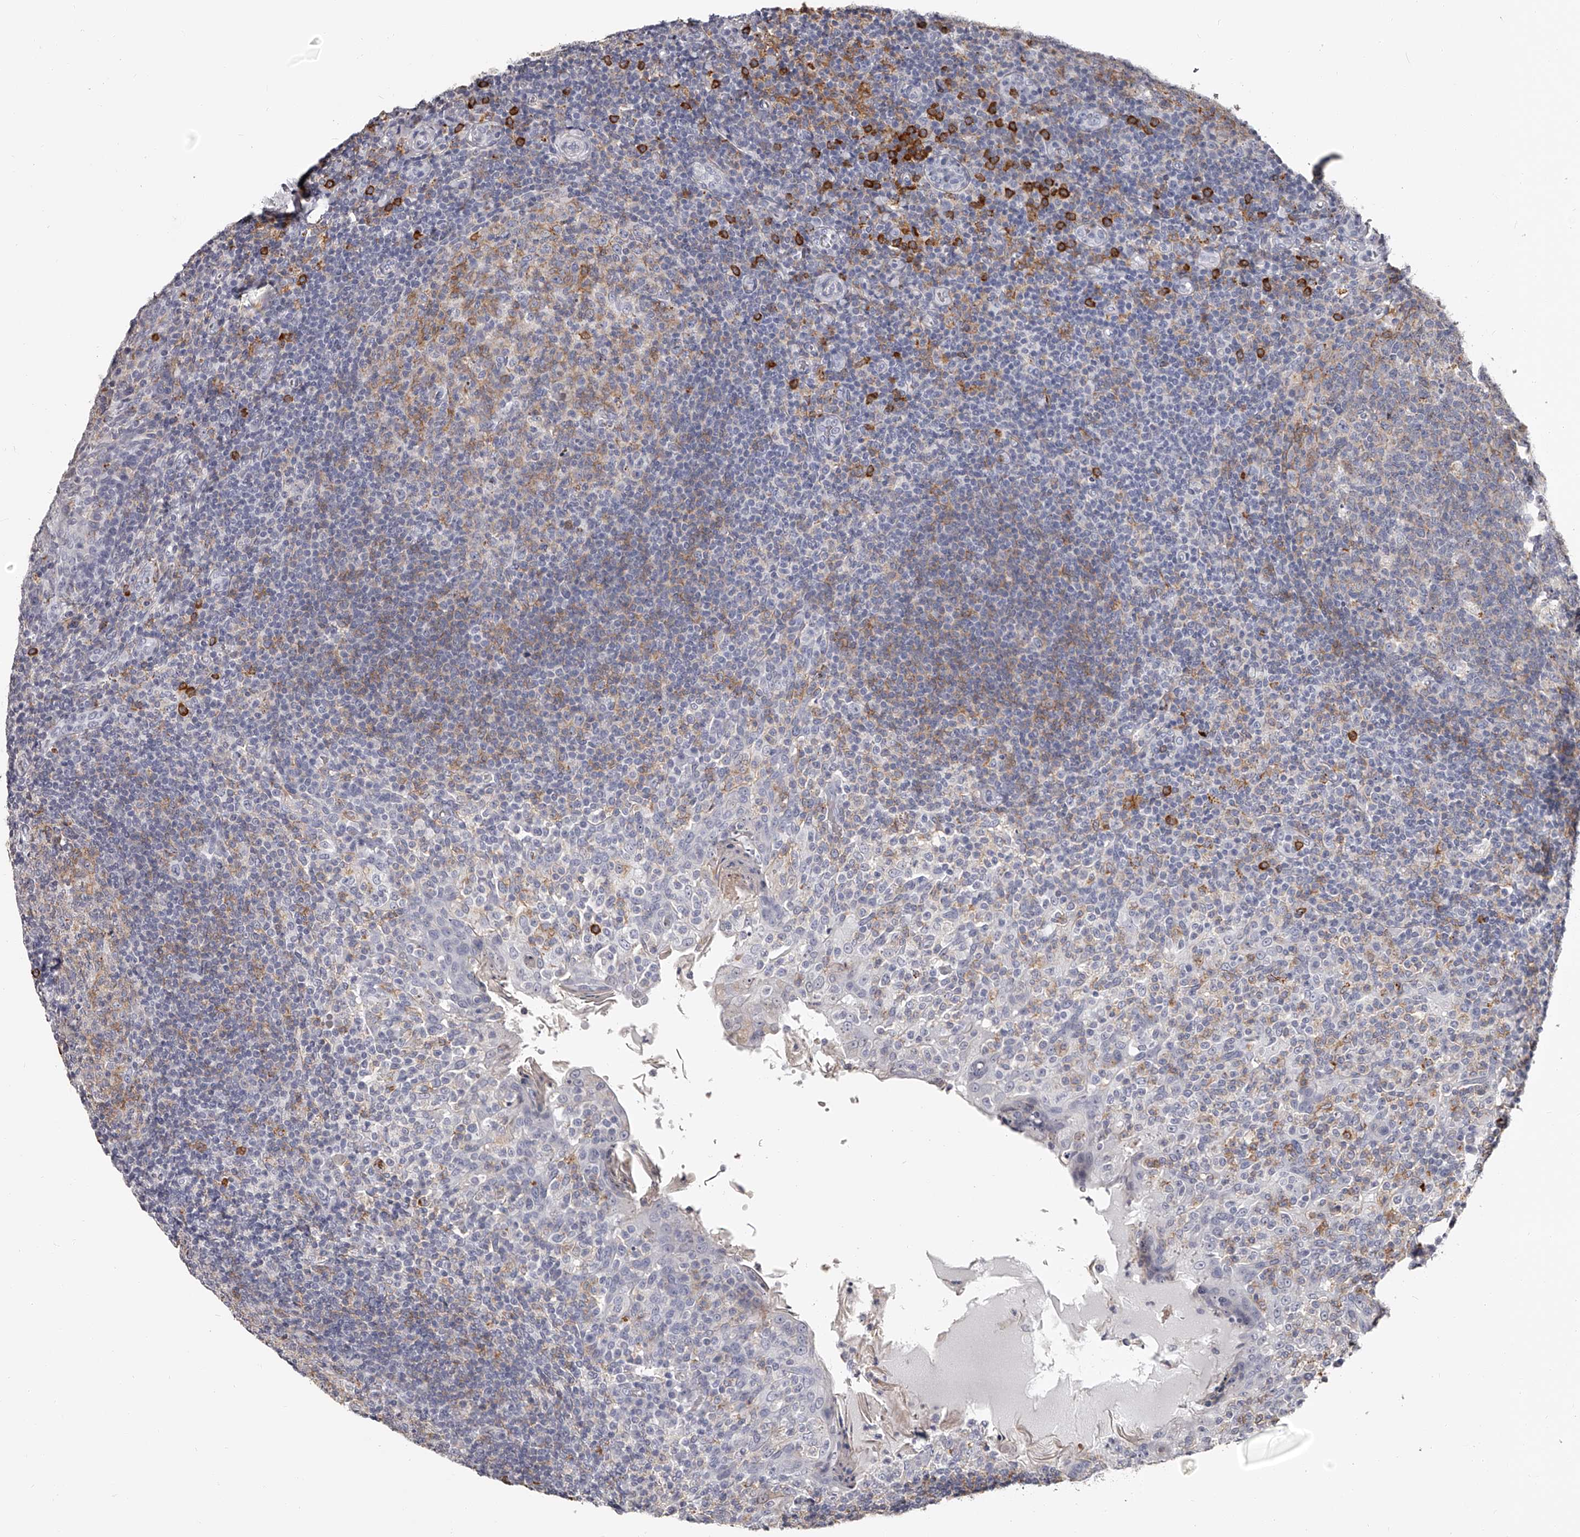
{"staining": {"intensity": "weak", "quantity": "<25%", "location": "cytoplasmic/membranous"}, "tissue": "tonsil", "cell_type": "Germinal center cells", "image_type": "normal", "snomed": [{"axis": "morphology", "description": "Normal tissue, NOS"}, {"axis": "topography", "description": "Tonsil"}], "caption": "There is no significant expression in germinal center cells of tonsil. (DAB (3,3'-diaminobenzidine) immunohistochemistry (IHC) with hematoxylin counter stain).", "gene": "PACSIN1", "patient": {"sex": "female", "age": 19}}